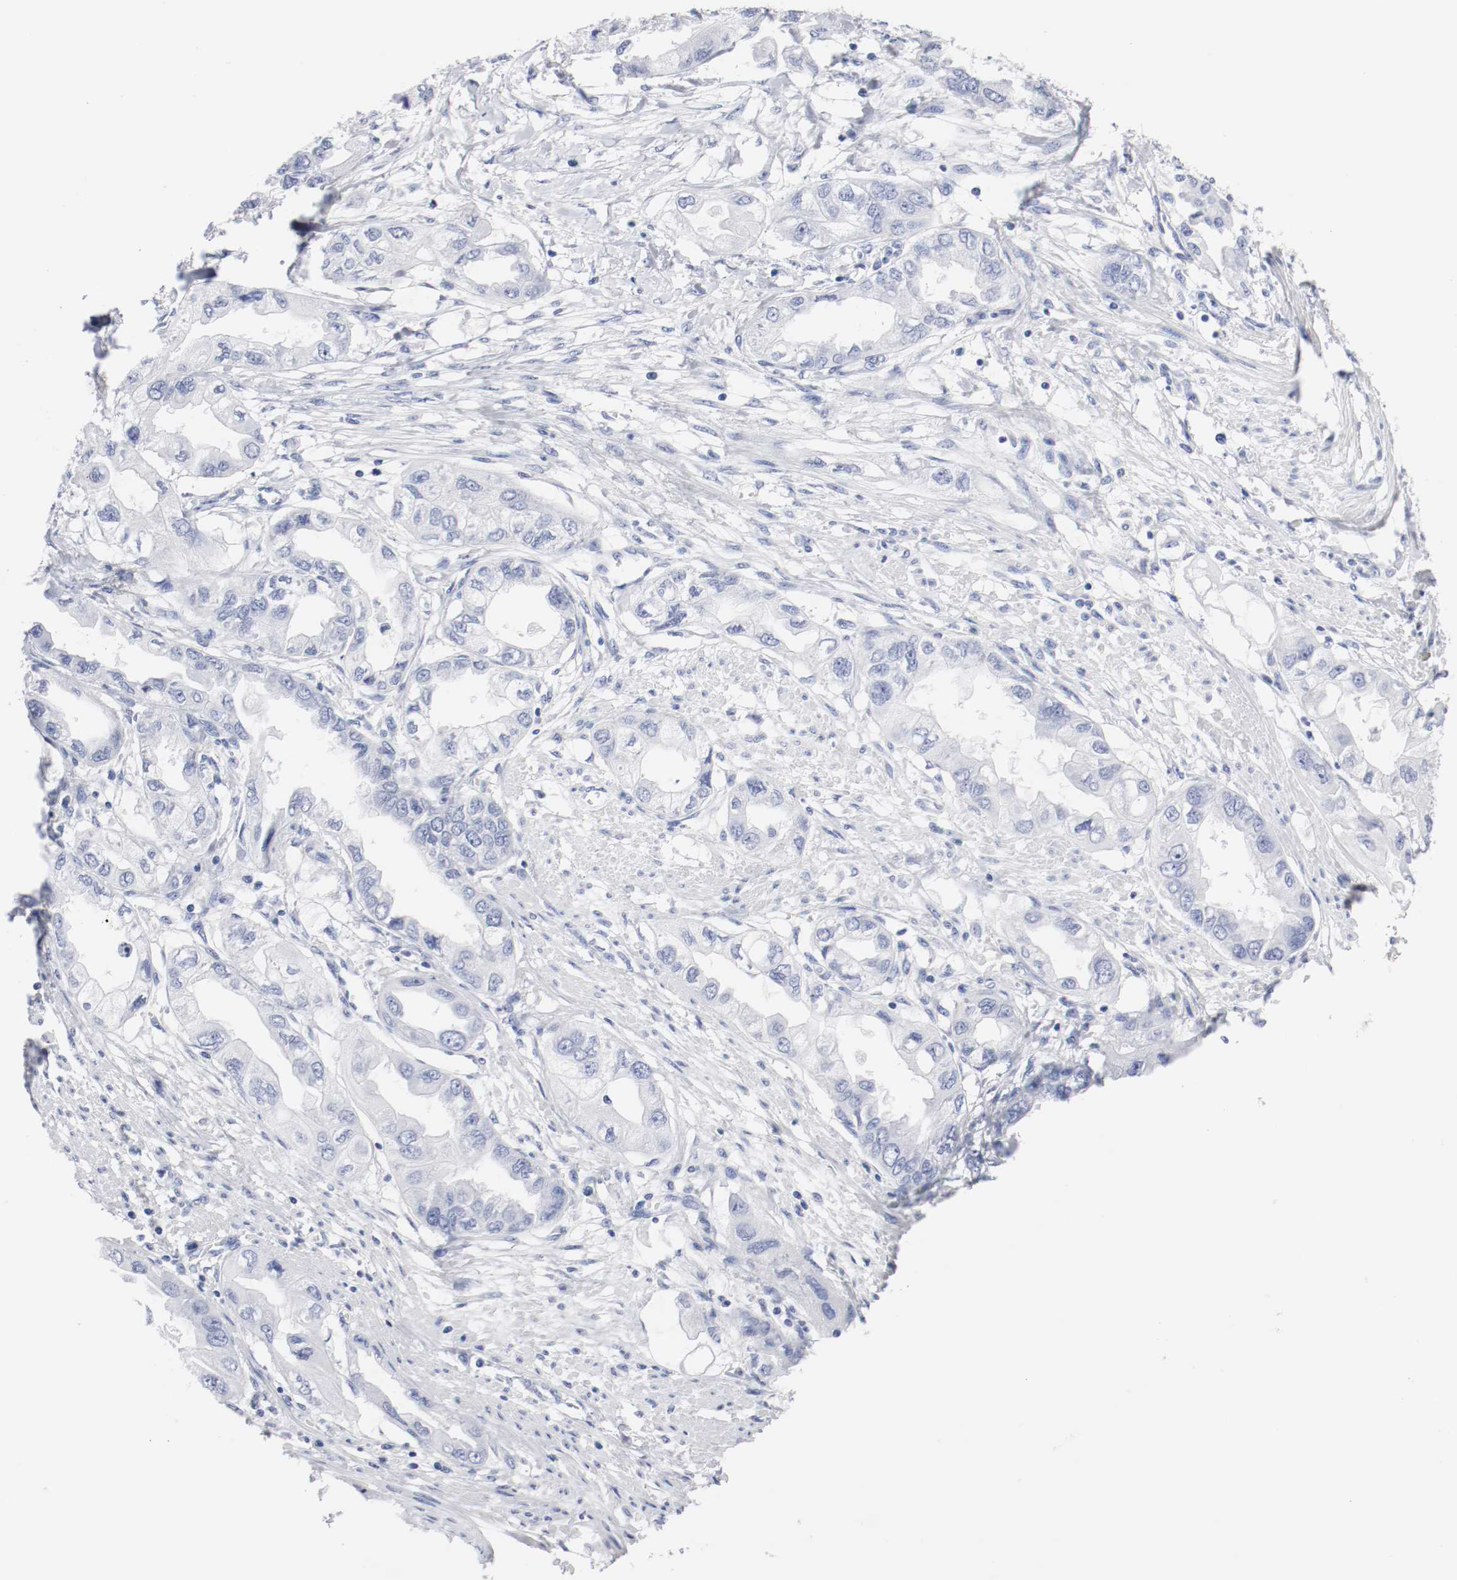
{"staining": {"intensity": "negative", "quantity": "none", "location": "none"}, "tissue": "endometrial cancer", "cell_type": "Tumor cells", "image_type": "cancer", "snomed": [{"axis": "morphology", "description": "Adenocarcinoma, NOS"}, {"axis": "topography", "description": "Endometrium"}], "caption": "The immunohistochemistry (IHC) micrograph has no significant staining in tumor cells of endometrial cancer tissue.", "gene": "GAD1", "patient": {"sex": "female", "age": 67}}